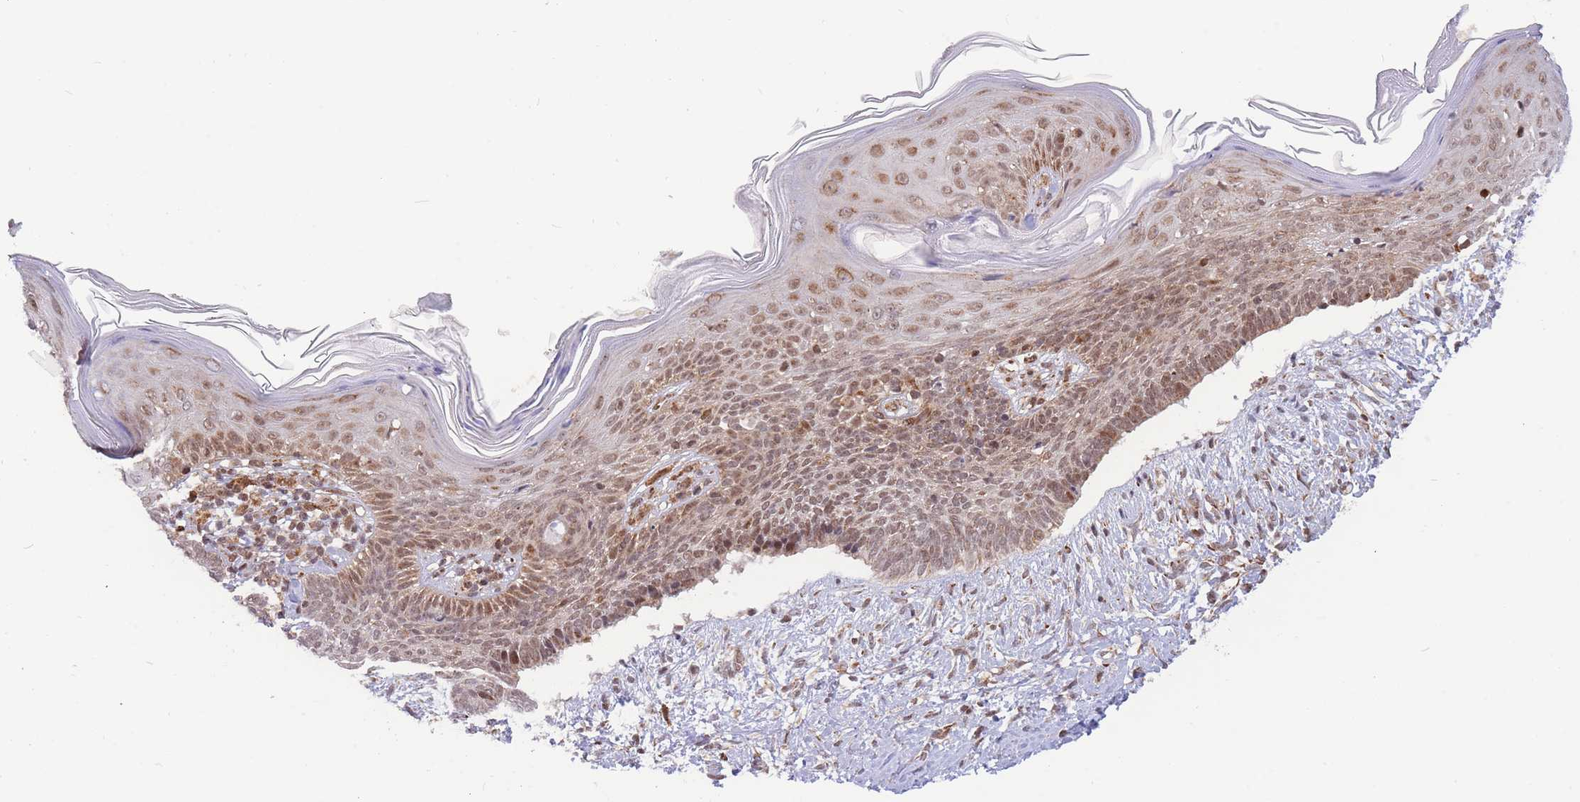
{"staining": {"intensity": "weak", "quantity": ">75%", "location": "nuclear"}, "tissue": "skin cancer", "cell_type": "Tumor cells", "image_type": "cancer", "snomed": [{"axis": "morphology", "description": "Basal cell carcinoma"}, {"axis": "topography", "description": "Skin"}], "caption": "Basal cell carcinoma (skin) stained with DAB (3,3'-diaminobenzidine) immunohistochemistry (IHC) displays low levels of weak nuclear positivity in approximately >75% of tumor cells.", "gene": "BOD1L1", "patient": {"sex": "male", "age": 73}}